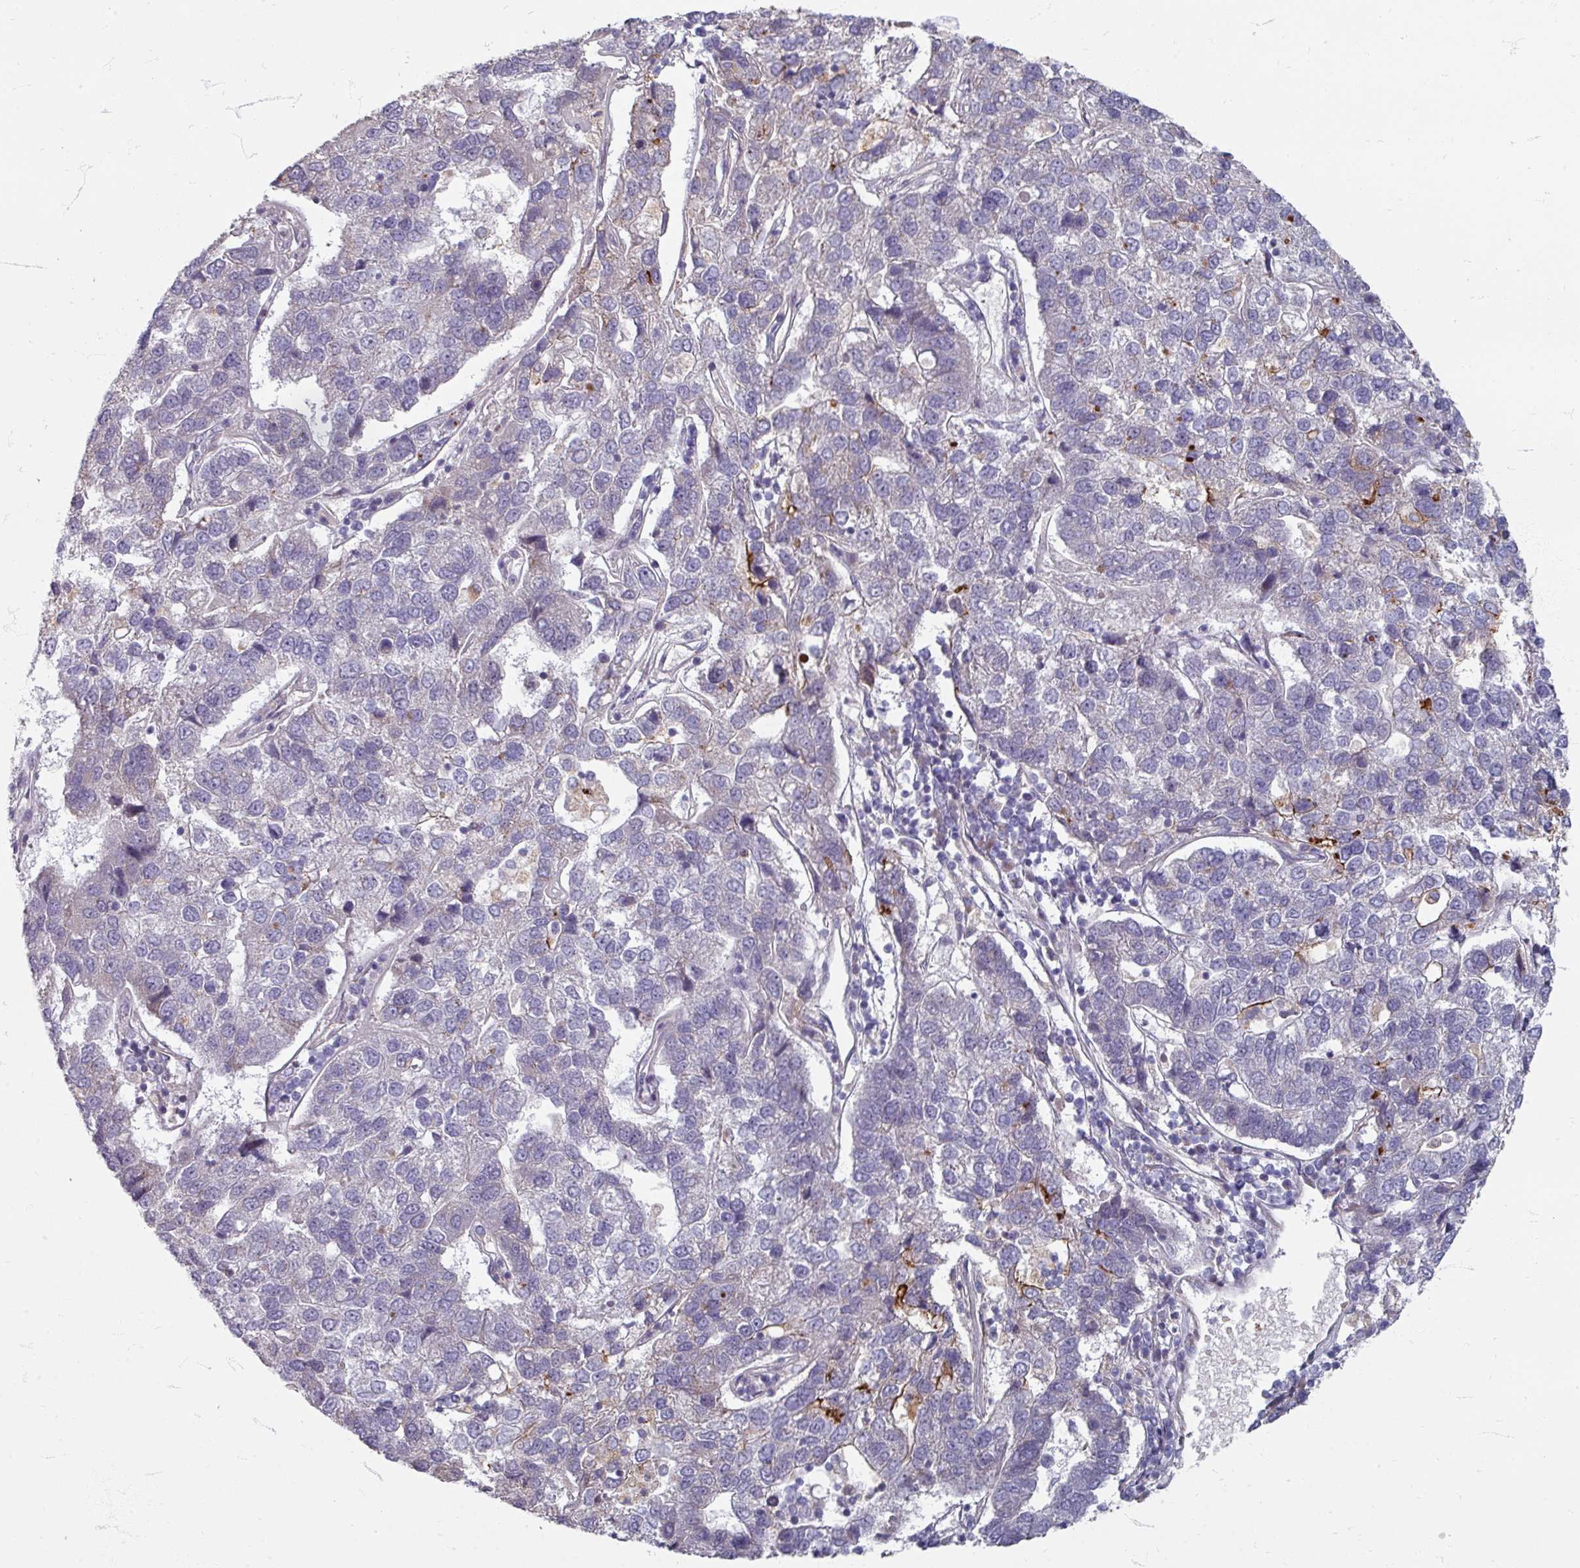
{"staining": {"intensity": "negative", "quantity": "none", "location": "none"}, "tissue": "pancreatic cancer", "cell_type": "Tumor cells", "image_type": "cancer", "snomed": [{"axis": "morphology", "description": "Adenocarcinoma, NOS"}, {"axis": "topography", "description": "Pancreas"}], "caption": "Immunohistochemical staining of human pancreatic cancer demonstrates no significant expression in tumor cells. The staining was performed using DAB to visualize the protein expression in brown, while the nuclei were stained in blue with hematoxylin (Magnification: 20x).", "gene": "GABARAPL1", "patient": {"sex": "female", "age": 61}}